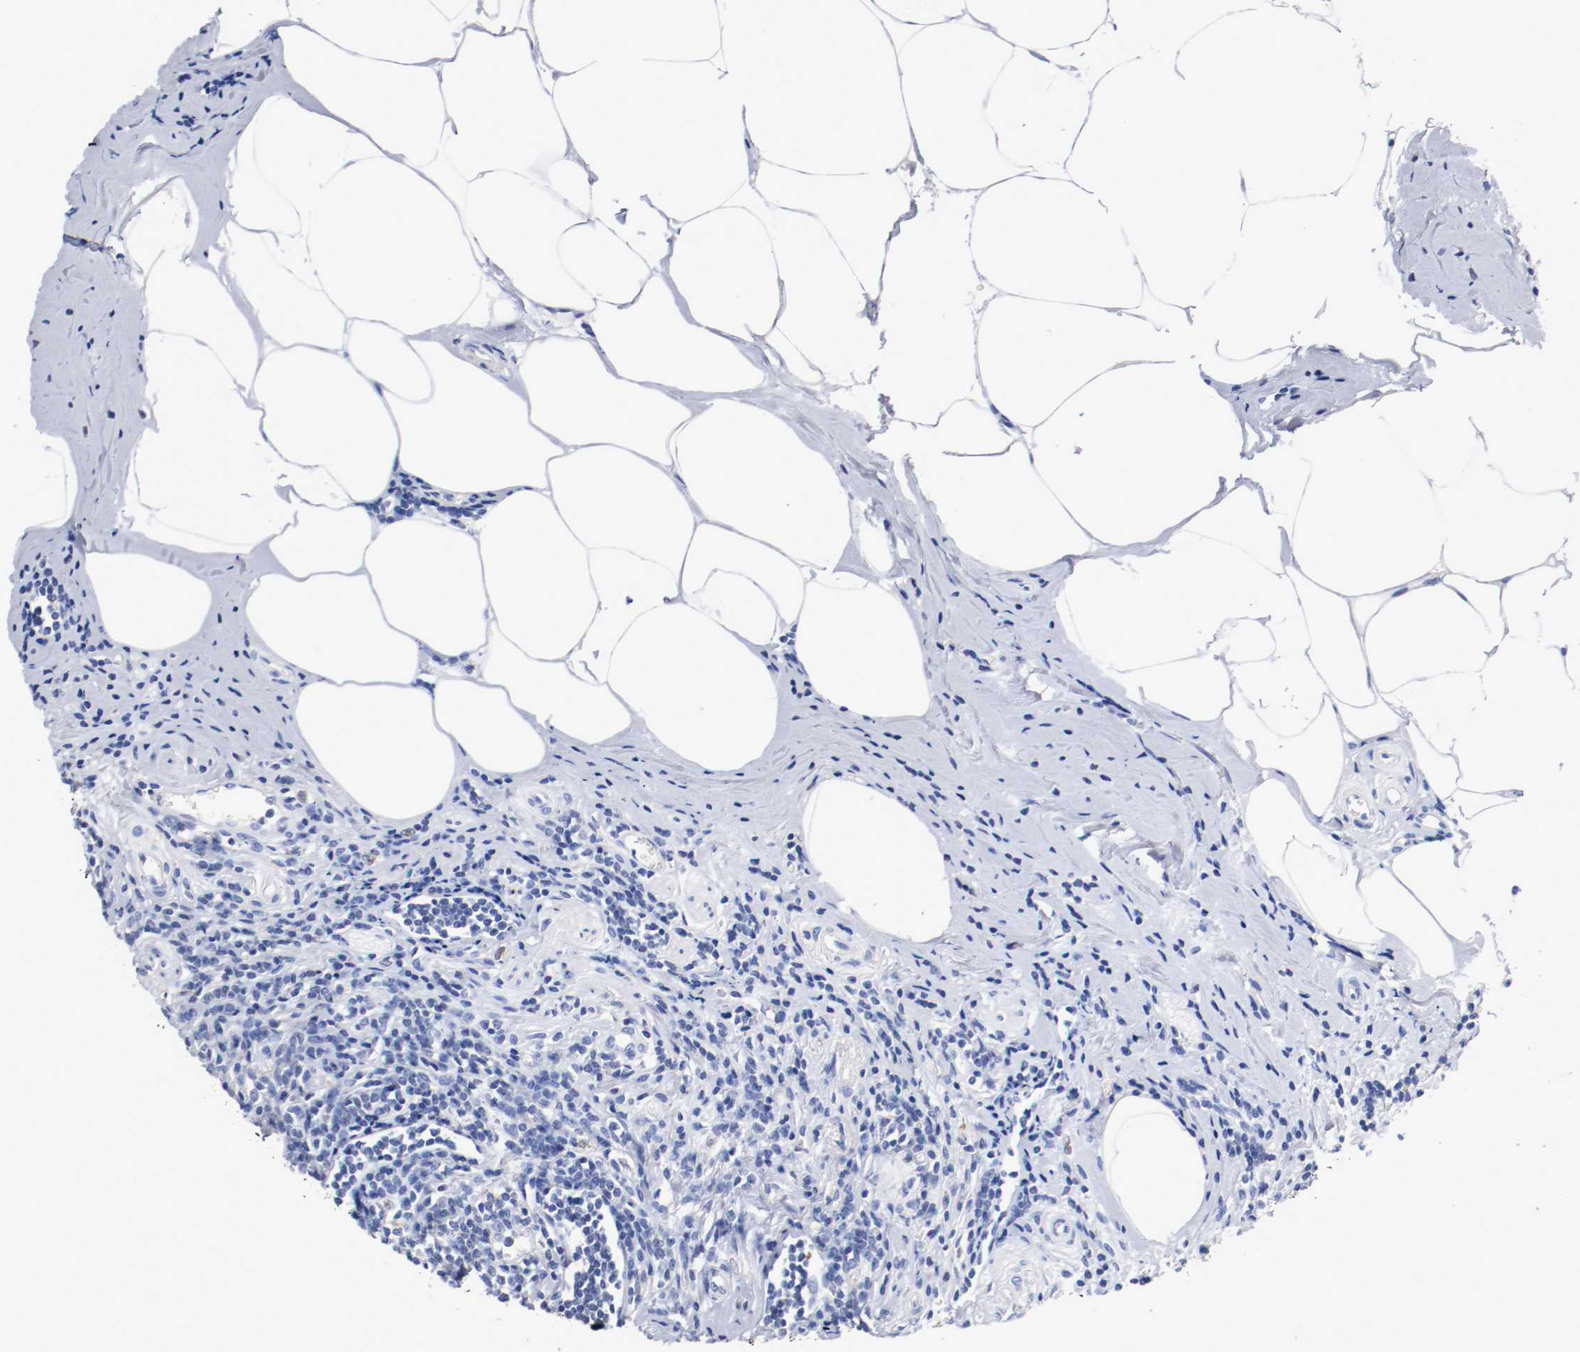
{"staining": {"intensity": "negative", "quantity": "none", "location": "none"}, "tissue": "appendix", "cell_type": "Glandular cells", "image_type": "normal", "snomed": [{"axis": "morphology", "description": "Normal tissue, NOS"}, {"axis": "topography", "description": "Appendix"}], "caption": "Immunohistochemical staining of unremarkable appendix demonstrates no significant expression in glandular cells. The staining was performed using DAB (3,3'-diaminobenzidine) to visualize the protein expression in brown, while the nuclei were stained in blue with hematoxylin (Magnification: 20x).", "gene": "FGFBP1", "patient": {"sex": "female", "age": 50}}